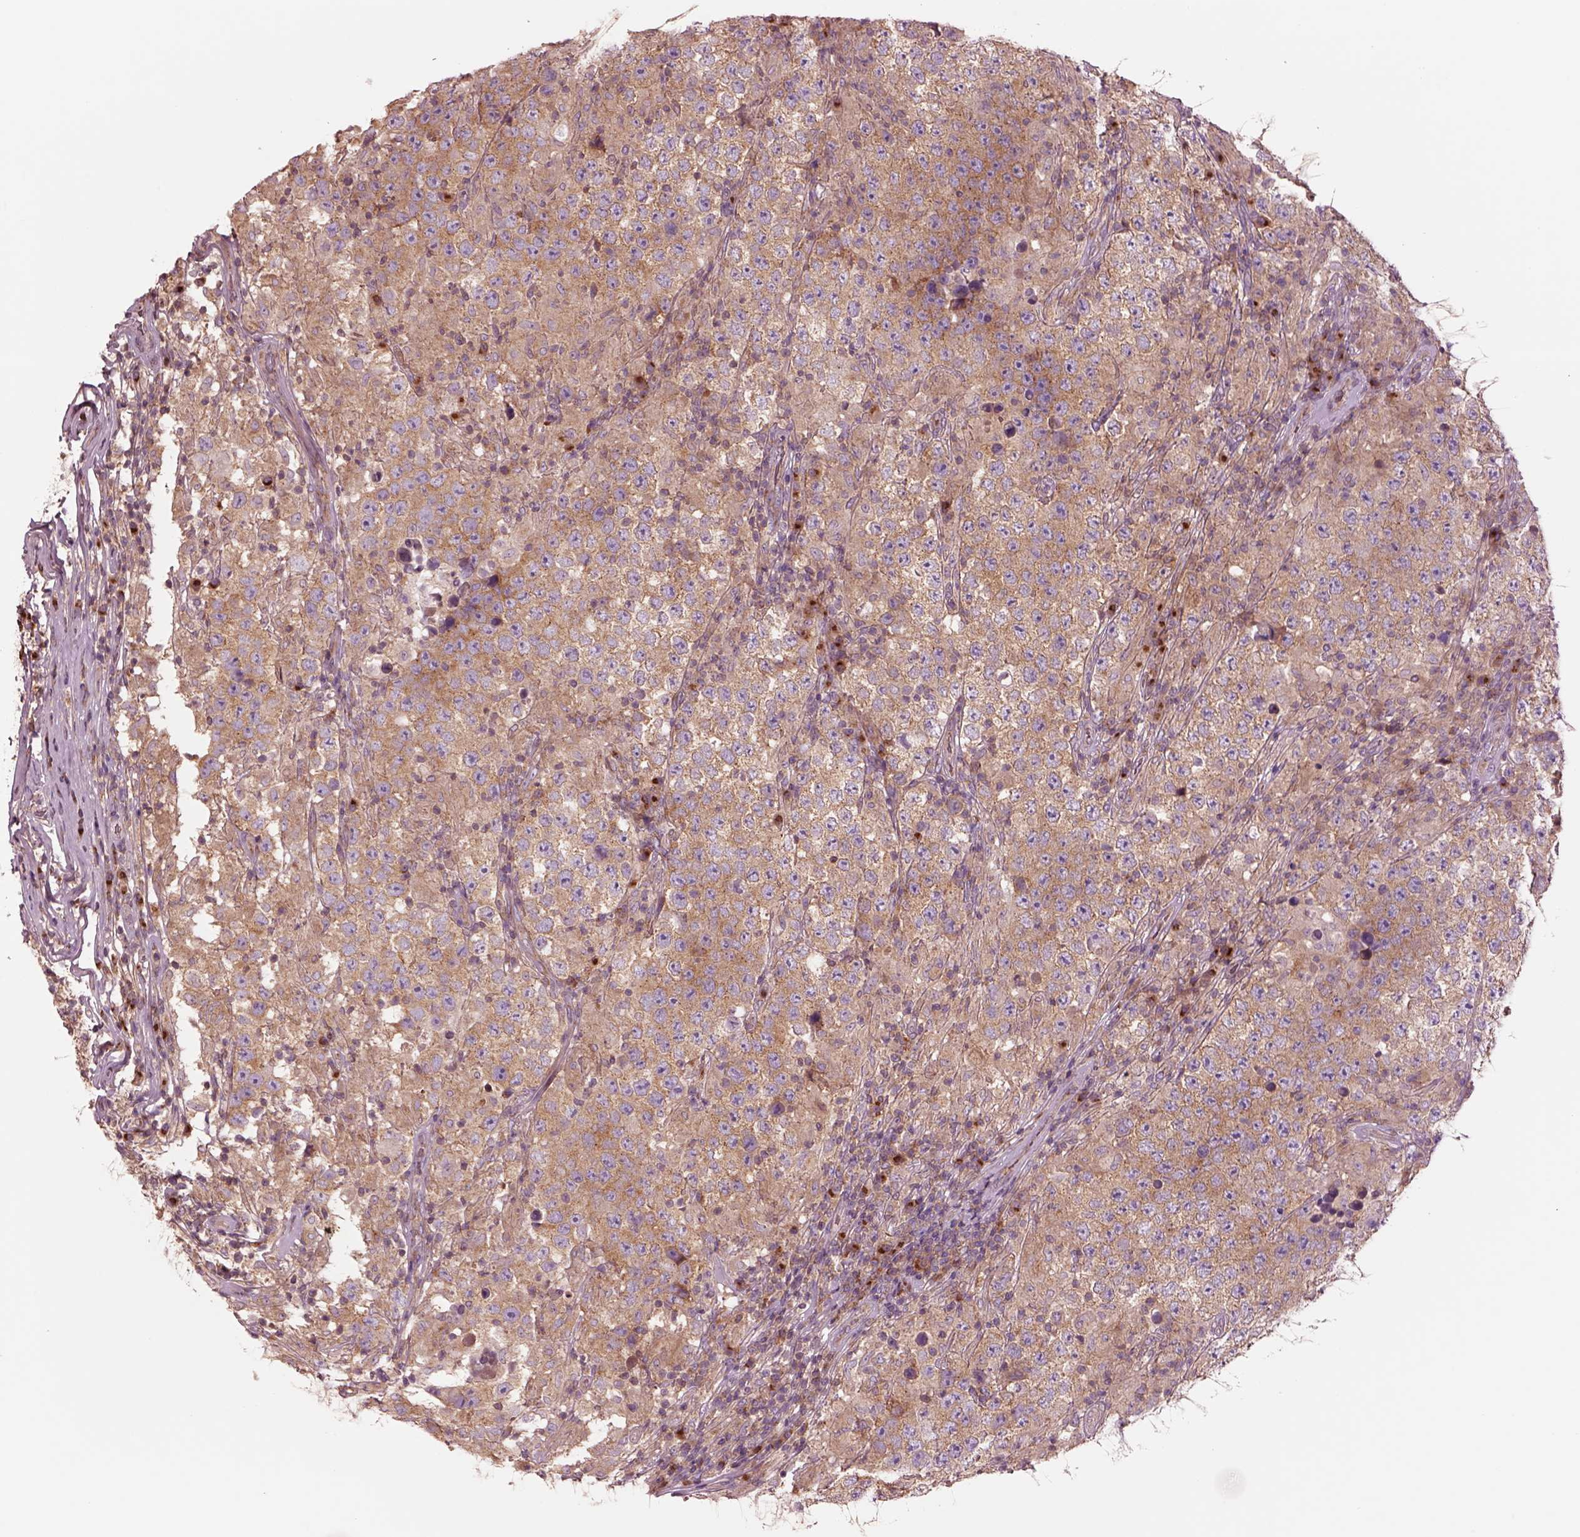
{"staining": {"intensity": "weak", "quantity": ">75%", "location": "cytoplasmic/membranous"}, "tissue": "testis cancer", "cell_type": "Tumor cells", "image_type": "cancer", "snomed": [{"axis": "morphology", "description": "Seminoma, NOS"}, {"axis": "morphology", "description": "Carcinoma, Embryonal, NOS"}, {"axis": "topography", "description": "Testis"}], "caption": "Protein staining shows weak cytoplasmic/membranous positivity in about >75% of tumor cells in seminoma (testis).", "gene": "SEC23A", "patient": {"sex": "male", "age": 41}}